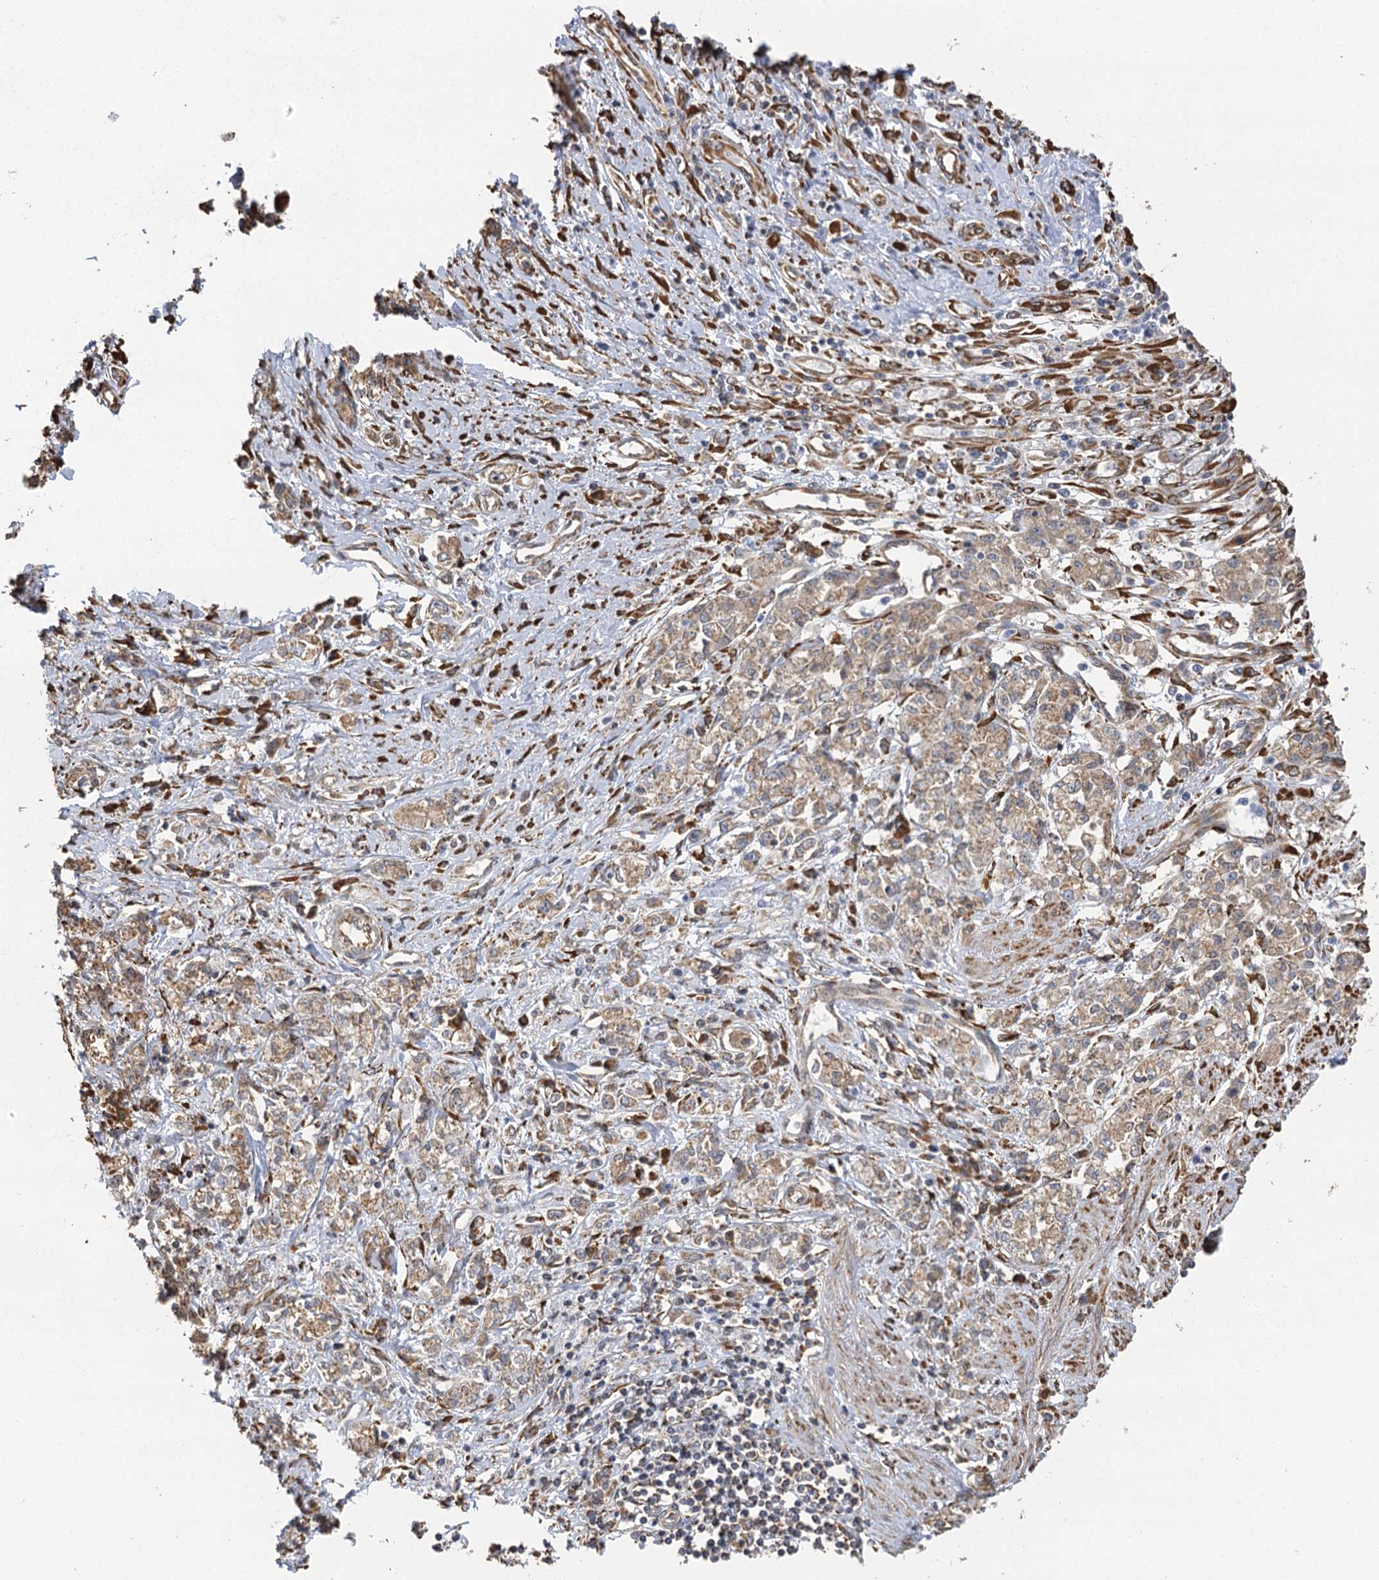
{"staining": {"intensity": "weak", "quantity": ">75%", "location": "cytoplasmic/membranous"}, "tissue": "stomach cancer", "cell_type": "Tumor cells", "image_type": "cancer", "snomed": [{"axis": "morphology", "description": "Adenocarcinoma, NOS"}, {"axis": "topography", "description": "Stomach"}], "caption": "About >75% of tumor cells in human stomach cancer reveal weak cytoplasmic/membranous protein positivity as visualized by brown immunohistochemical staining.", "gene": "IL11RA", "patient": {"sex": "female", "age": 76}}